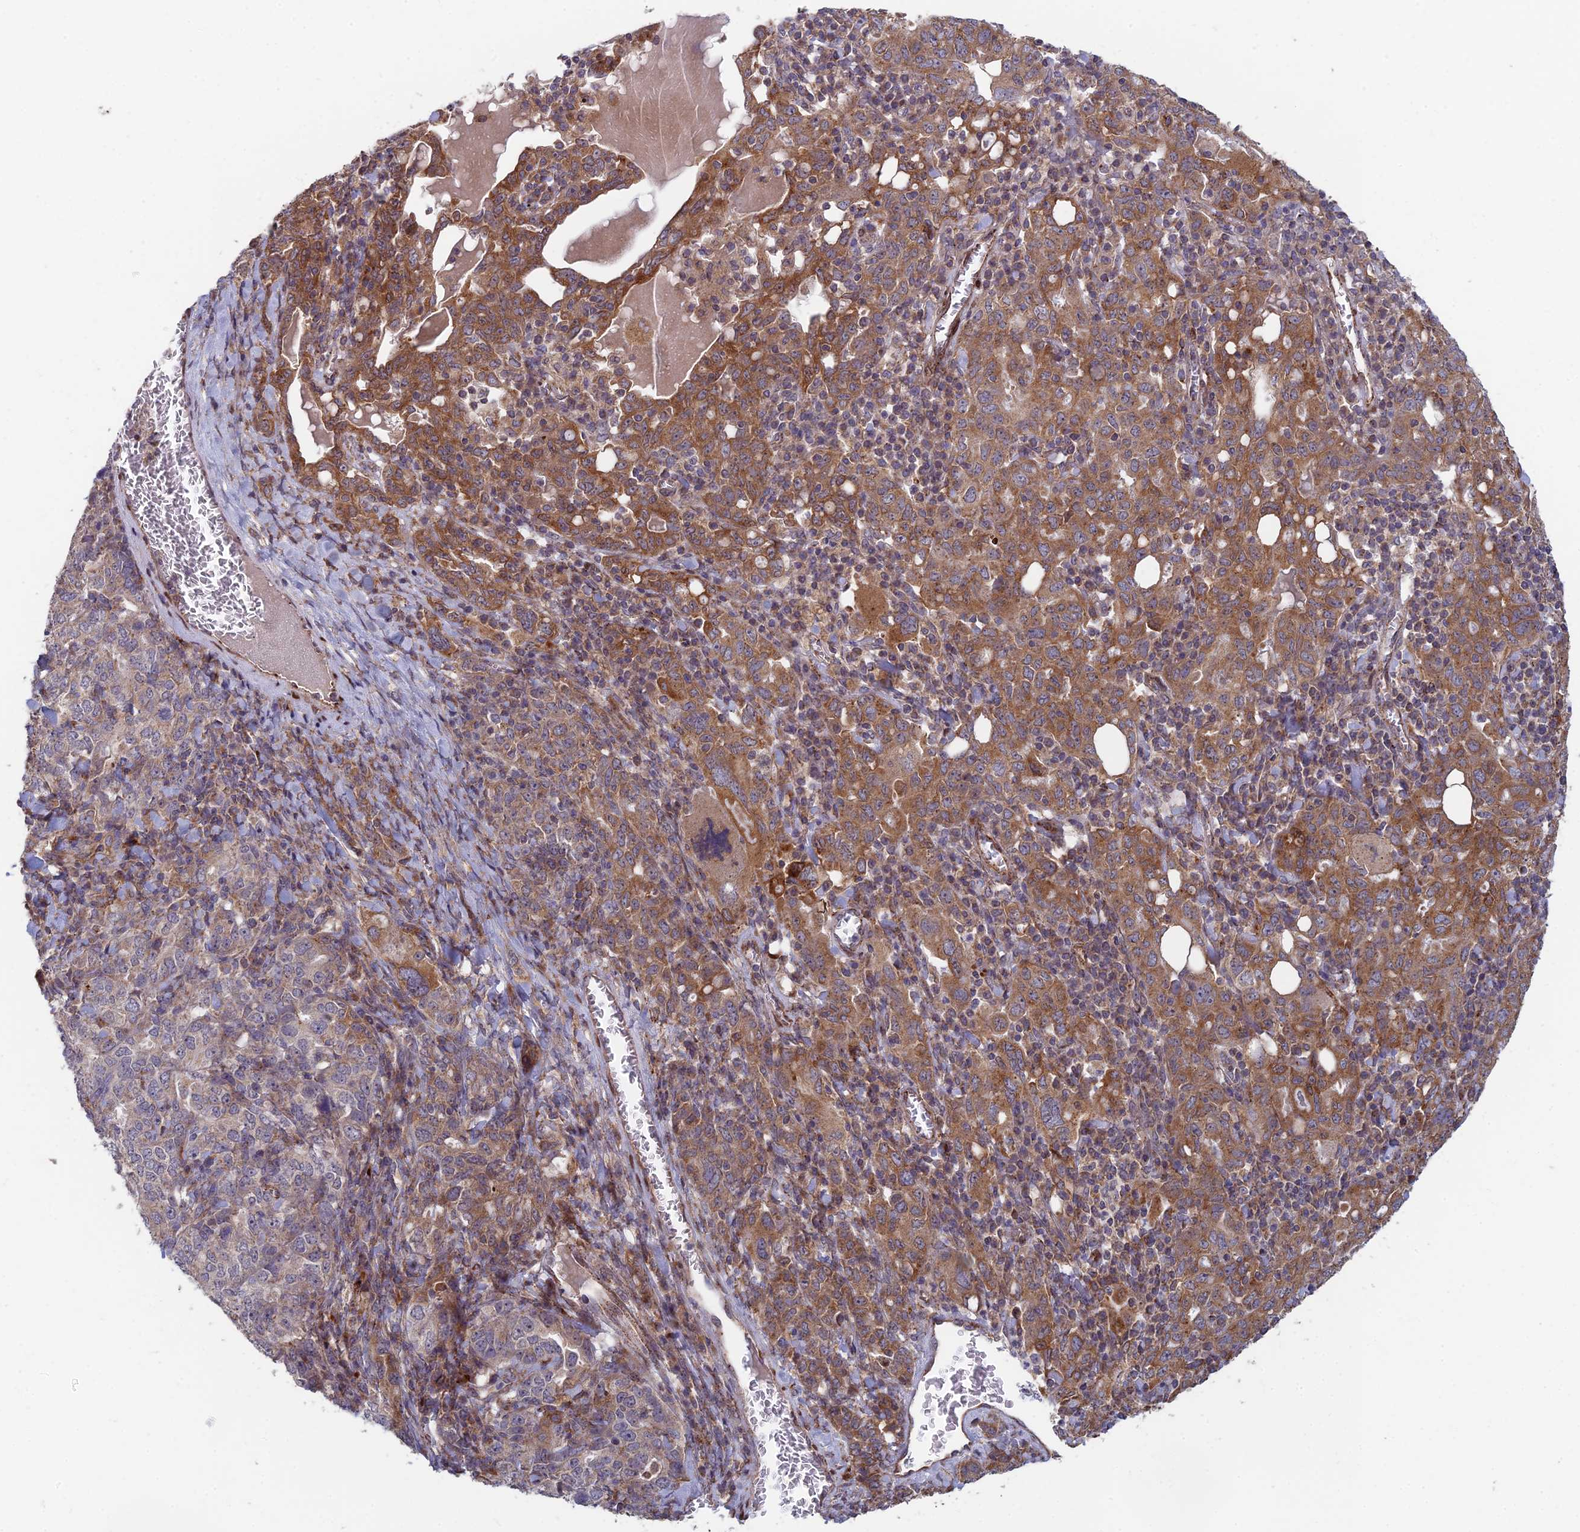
{"staining": {"intensity": "moderate", "quantity": "25%-75%", "location": "cytoplasmic/membranous"}, "tissue": "ovarian cancer", "cell_type": "Tumor cells", "image_type": "cancer", "snomed": [{"axis": "morphology", "description": "Carcinoma, endometroid"}, {"axis": "topography", "description": "Ovary"}], "caption": "This is a photomicrograph of immunohistochemistry staining of ovarian cancer (endometroid carcinoma), which shows moderate positivity in the cytoplasmic/membranous of tumor cells.", "gene": "FOXS1", "patient": {"sex": "female", "age": 62}}